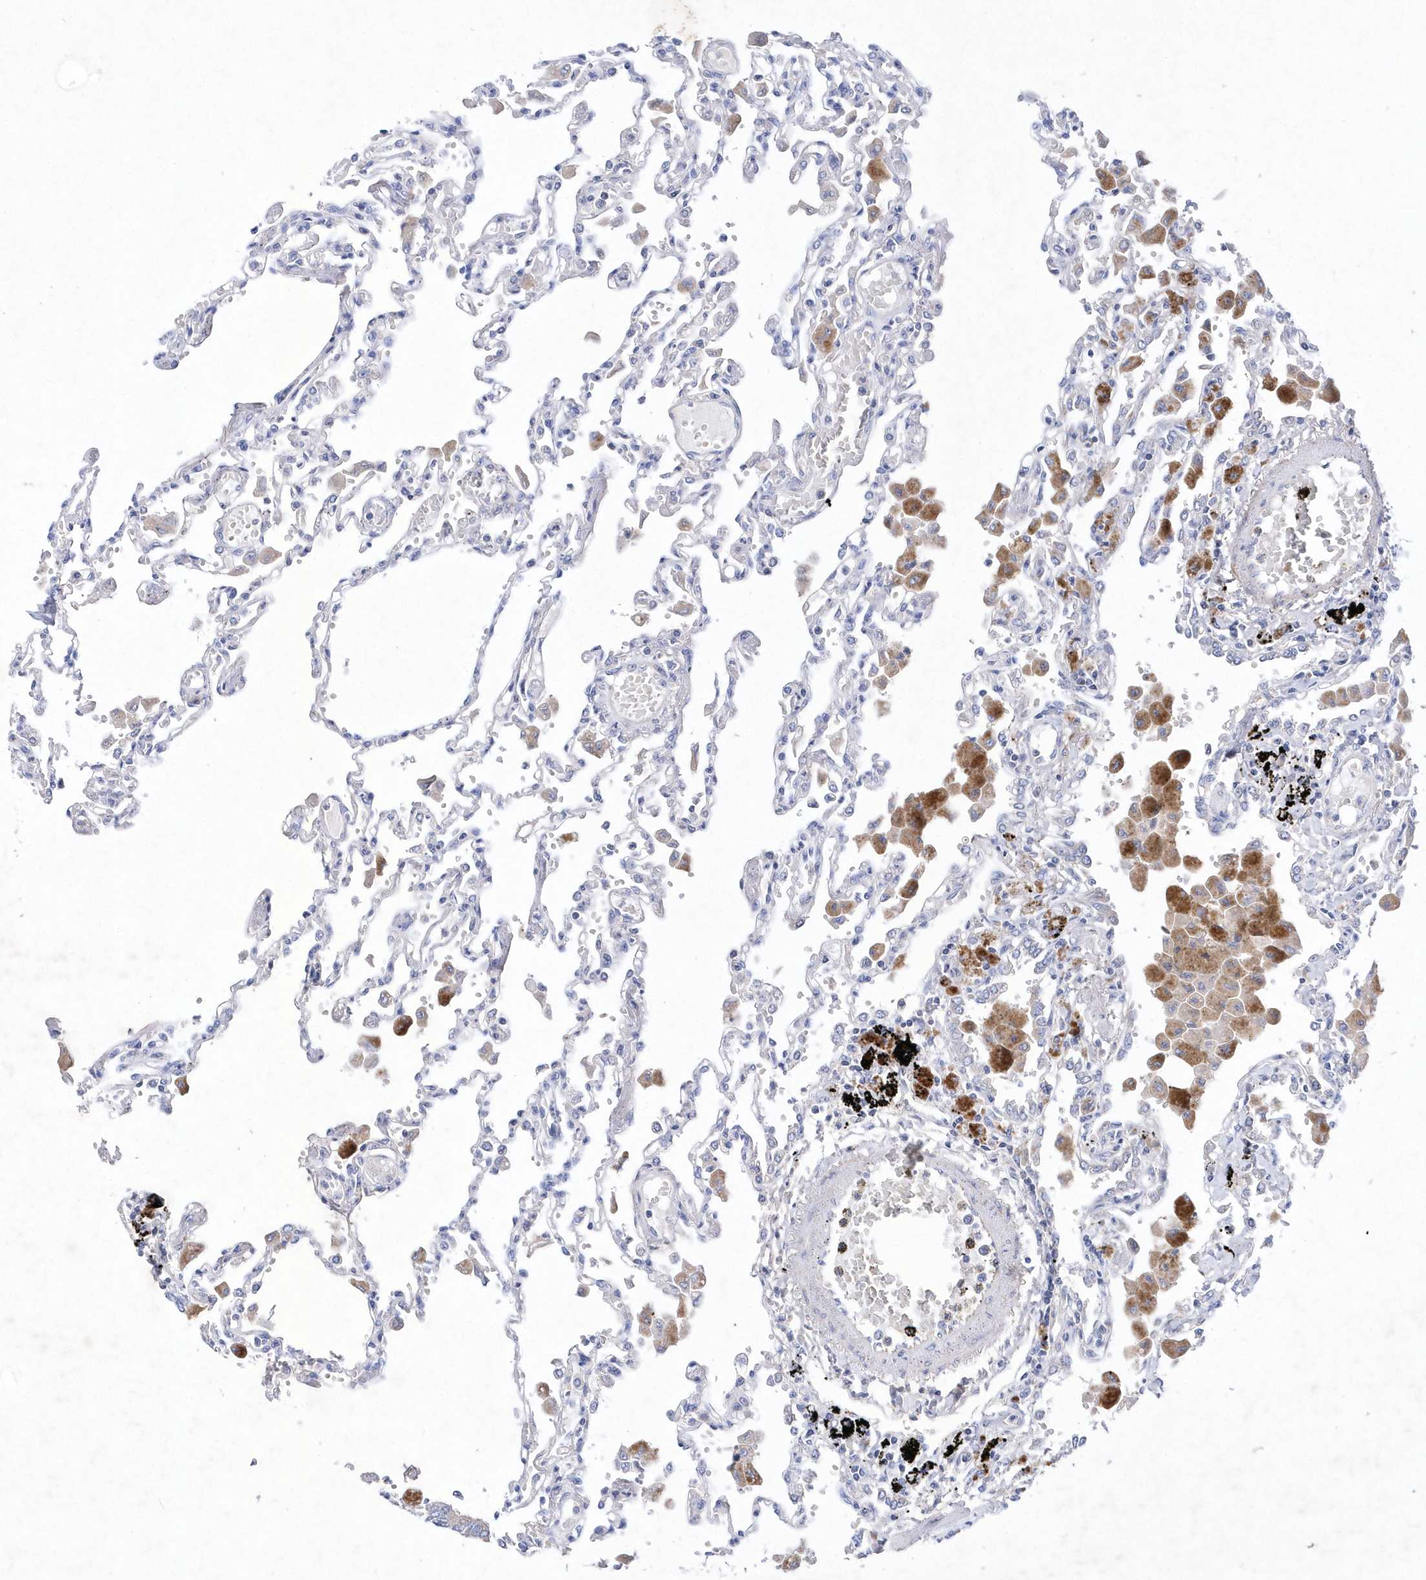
{"staining": {"intensity": "negative", "quantity": "none", "location": "none"}, "tissue": "lung", "cell_type": "Alveolar cells", "image_type": "normal", "snomed": [{"axis": "morphology", "description": "Normal tissue, NOS"}, {"axis": "topography", "description": "Bronchus"}, {"axis": "topography", "description": "Lung"}], "caption": "Human lung stained for a protein using immunohistochemistry (IHC) reveals no expression in alveolar cells.", "gene": "METTL8", "patient": {"sex": "female", "age": 49}}